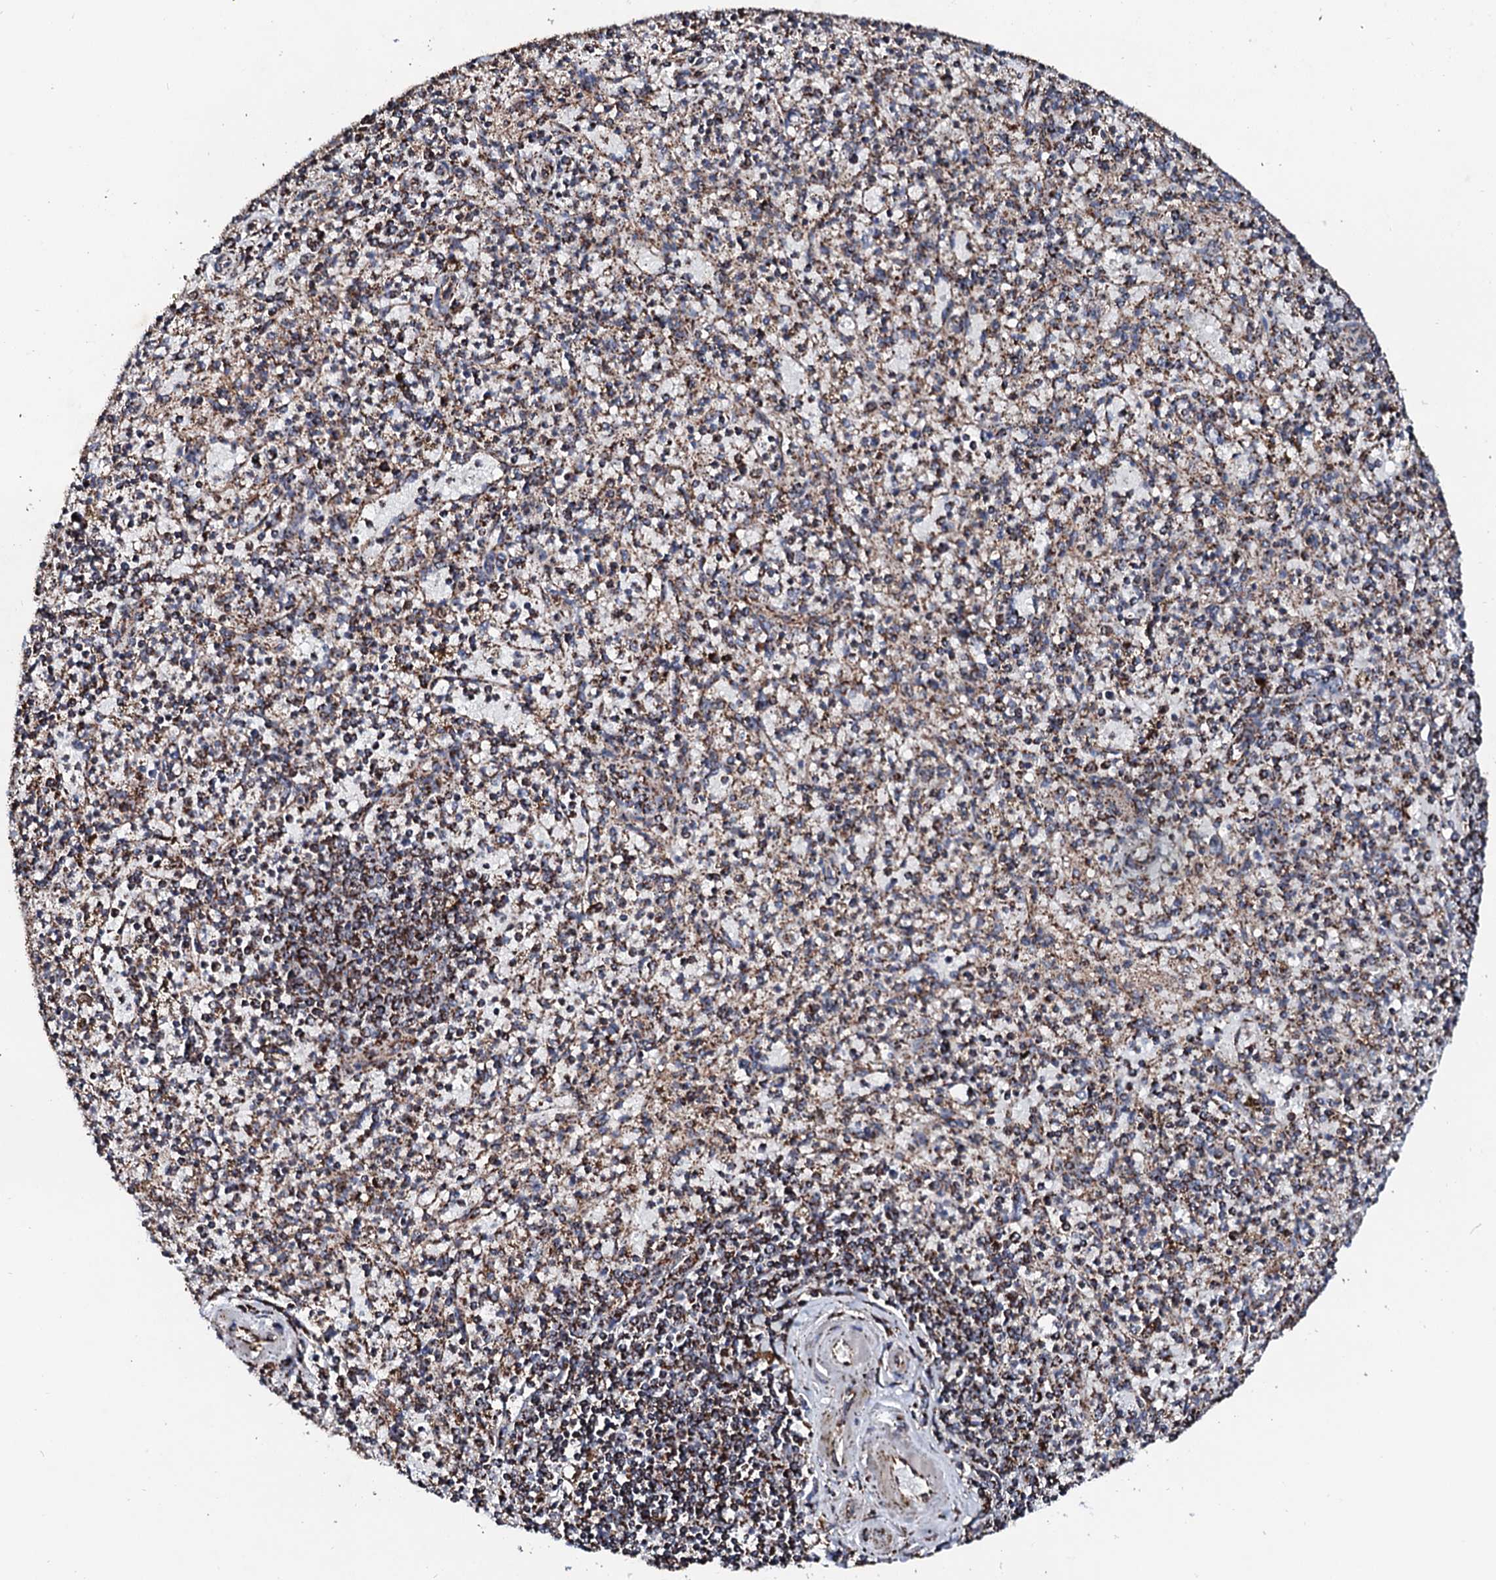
{"staining": {"intensity": "moderate", "quantity": "25%-75%", "location": "cytoplasmic/membranous"}, "tissue": "spleen", "cell_type": "Cells in red pulp", "image_type": "normal", "snomed": [{"axis": "morphology", "description": "Normal tissue, NOS"}, {"axis": "topography", "description": "Spleen"}], "caption": "High-power microscopy captured an immunohistochemistry histopathology image of benign spleen, revealing moderate cytoplasmic/membranous staining in about 25%-75% of cells in red pulp. The staining was performed using DAB, with brown indicating positive protein expression. Nuclei are stained blue with hematoxylin.", "gene": "SECISBP2L", "patient": {"sex": "male", "age": 72}}